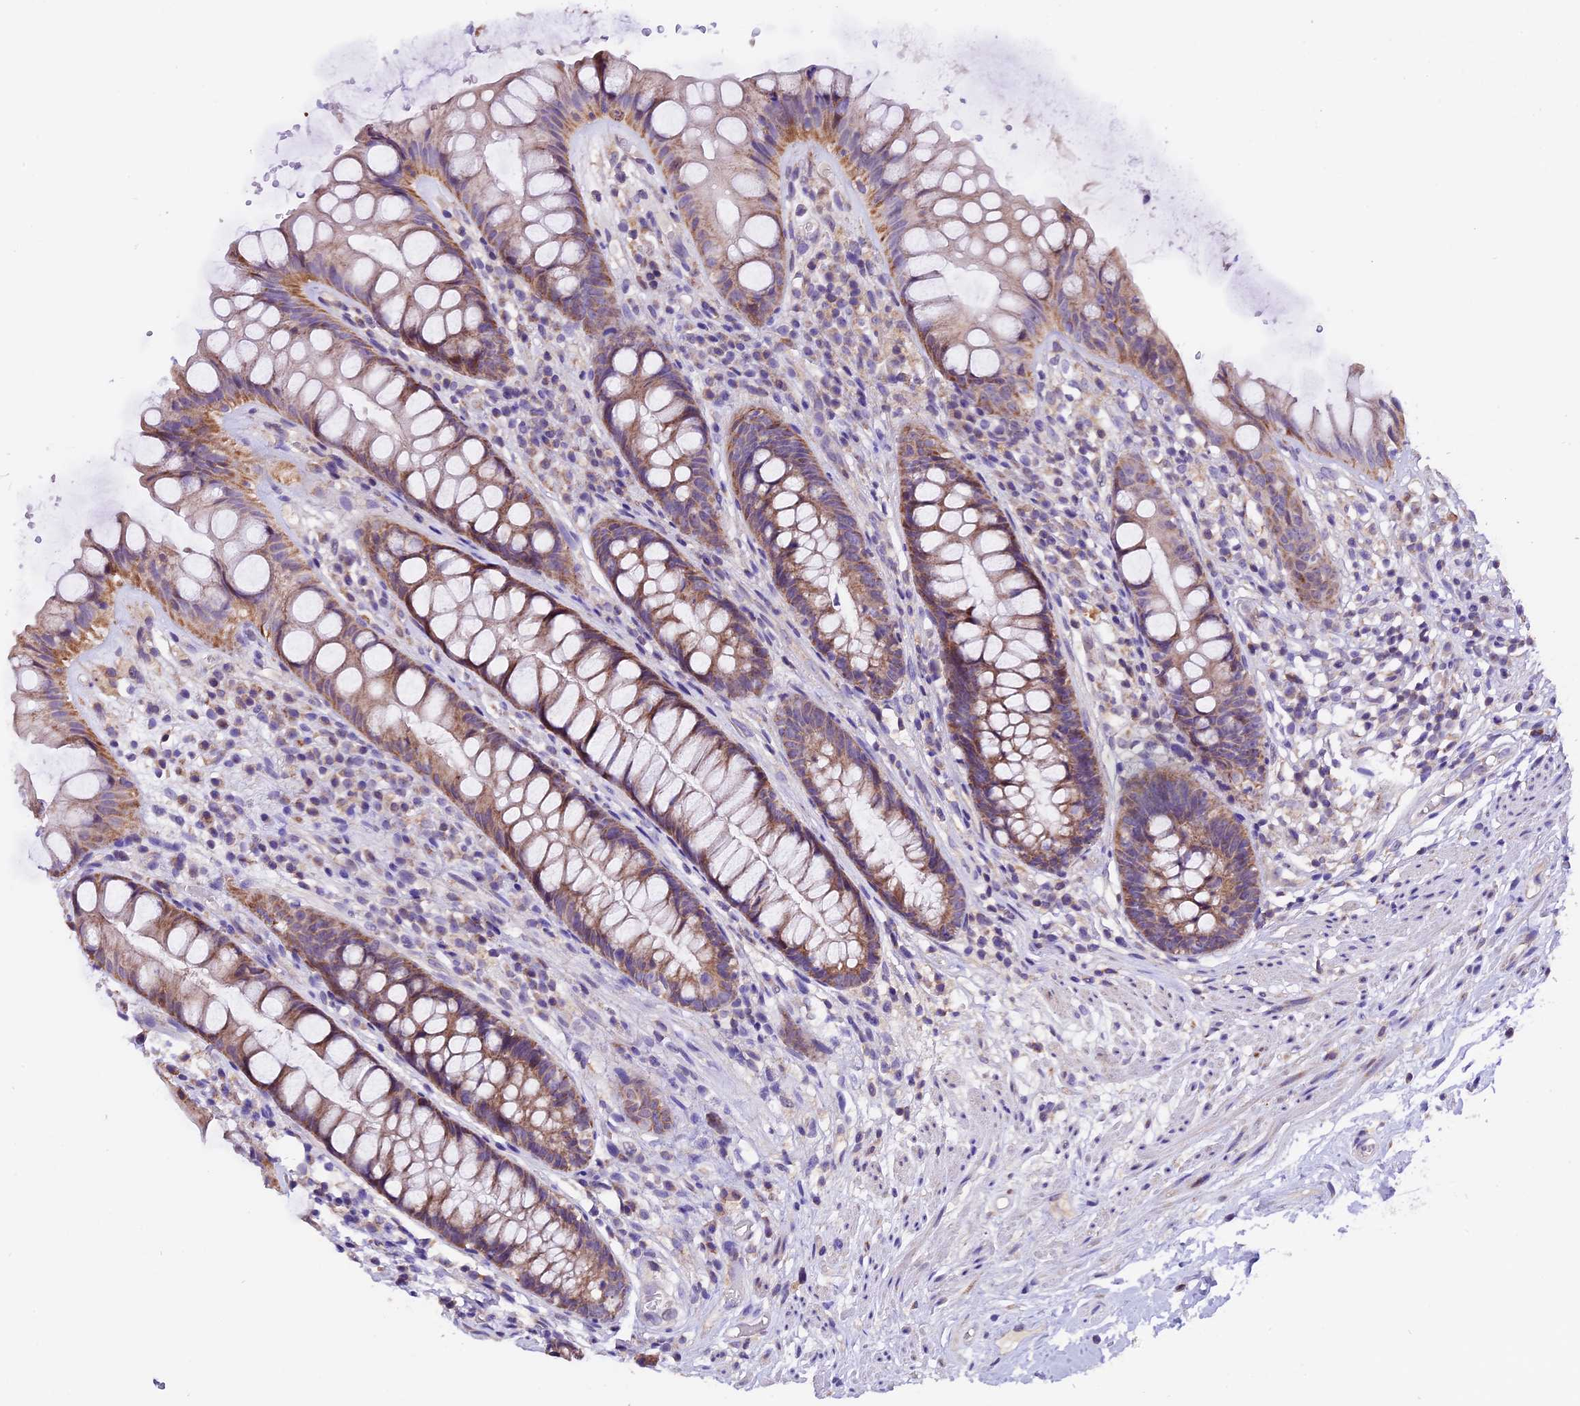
{"staining": {"intensity": "moderate", "quantity": ">75%", "location": "cytoplasmic/membranous"}, "tissue": "rectum", "cell_type": "Glandular cells", "image_type": "normal", "snomed": [{"axis": "morphology", "description": "Normal tissue, NOS"}, {"axis": "topography", "description": "Rectum"}], "caption": "Protein staining of benign rectum shows moderate cytoplasmic/membranous expression in approximately >75% of glandular cells. (Brightfield microscopy of DAB IHC at high magnification).", "gene": "DDX28", "patient": {"sex": "male", "age": 74}}